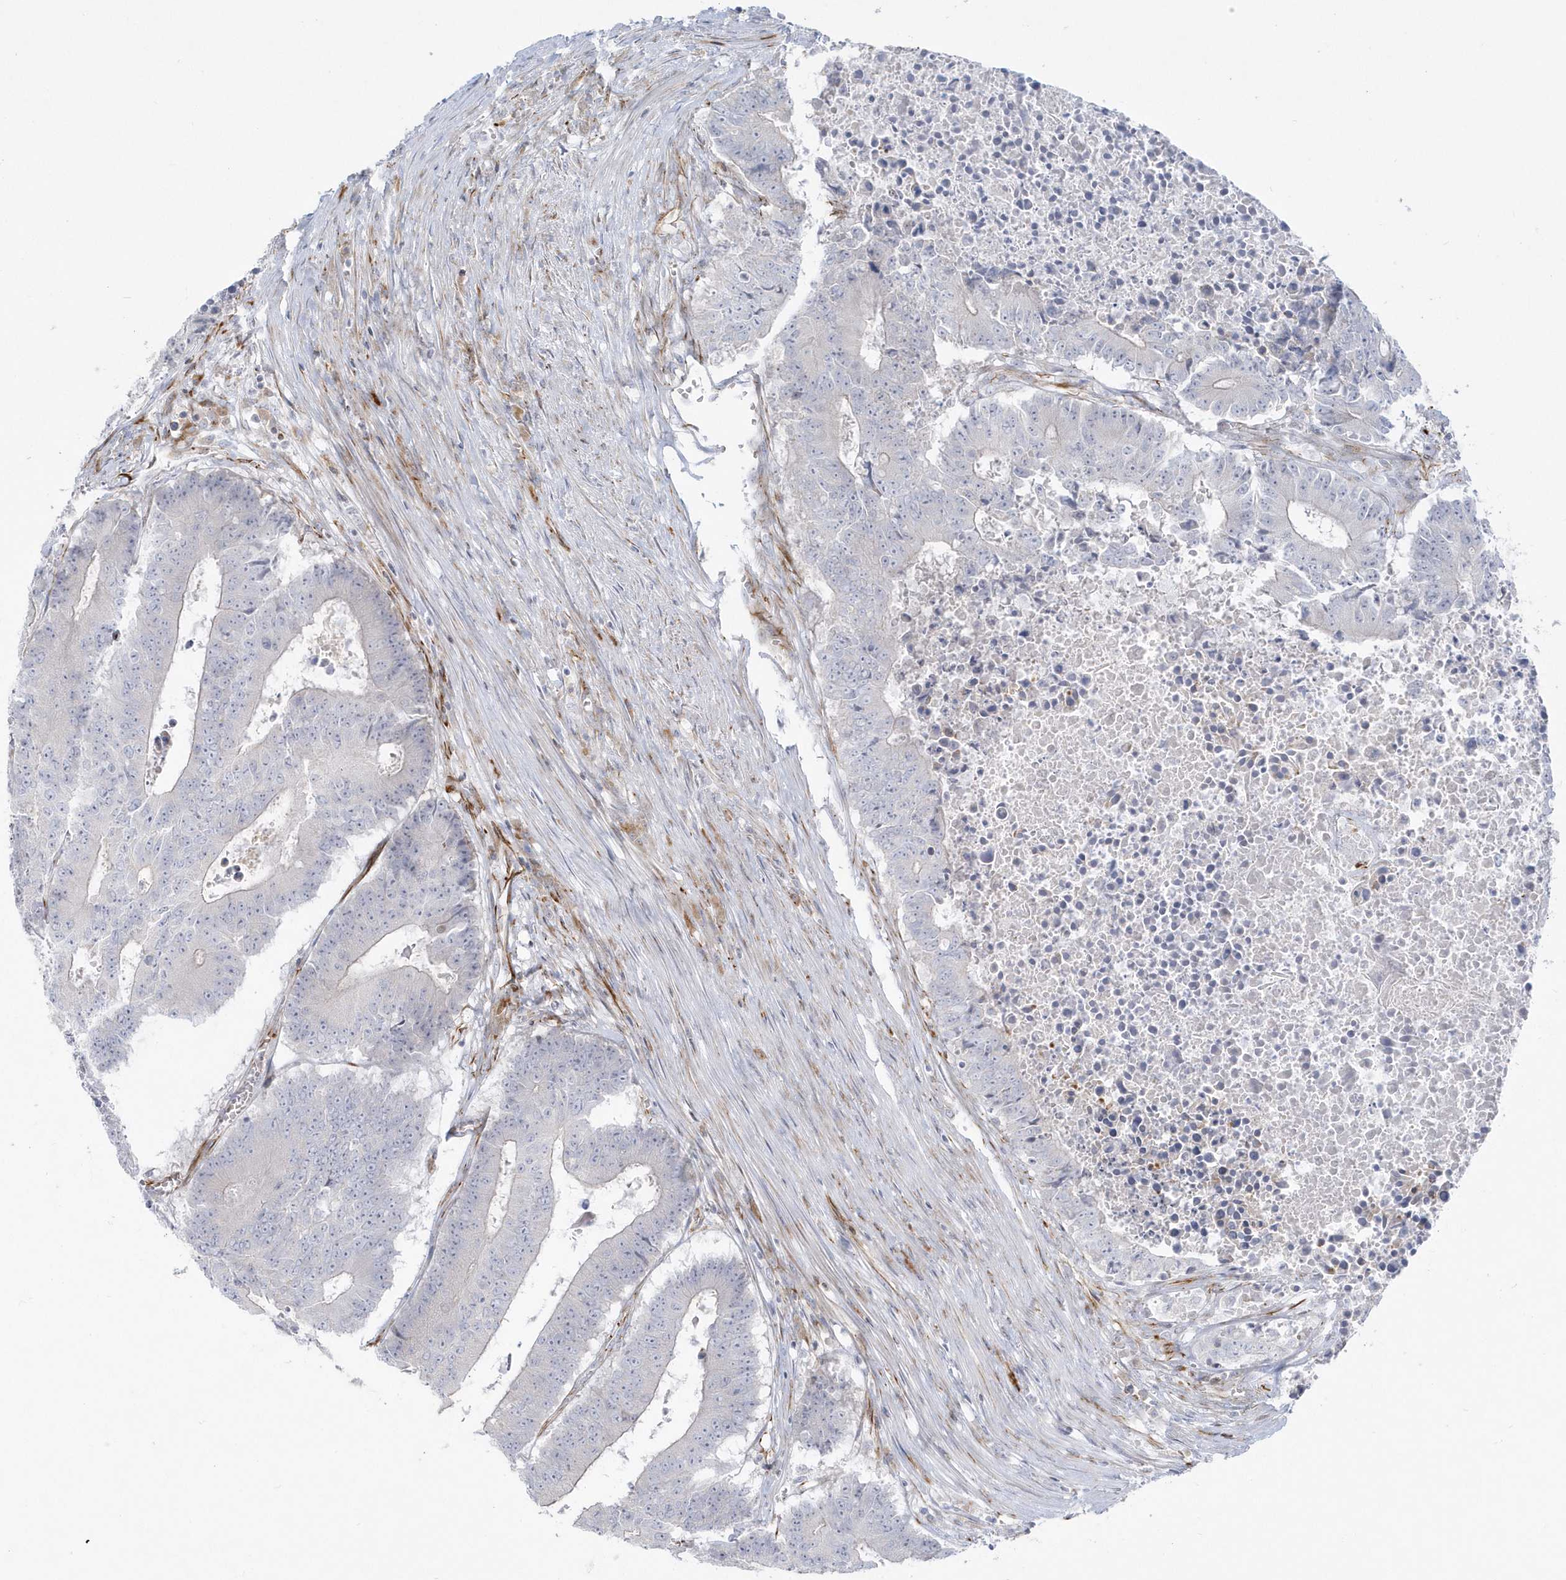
{"staining": {"intensity": "negative", "quantity": "none", "location": "none"}, "tissue": "colorectal cancer", "cell_type": "Tumor cells", "image_type": "cancer", "snomed": [{"axis": "morphology", "description": "Adenocarcinoma, NOS"}, {"axis": "topography", "description": "Colon"}], "caption": "This micrograph is of colorectal adenocarcinoma stained with IHC to label a protein in brown with the nuclei are counter-stained blue. There is no expression in tumor cells.", "gene": "PPIL6", "patient": {"sex": "male", "age": 87}}